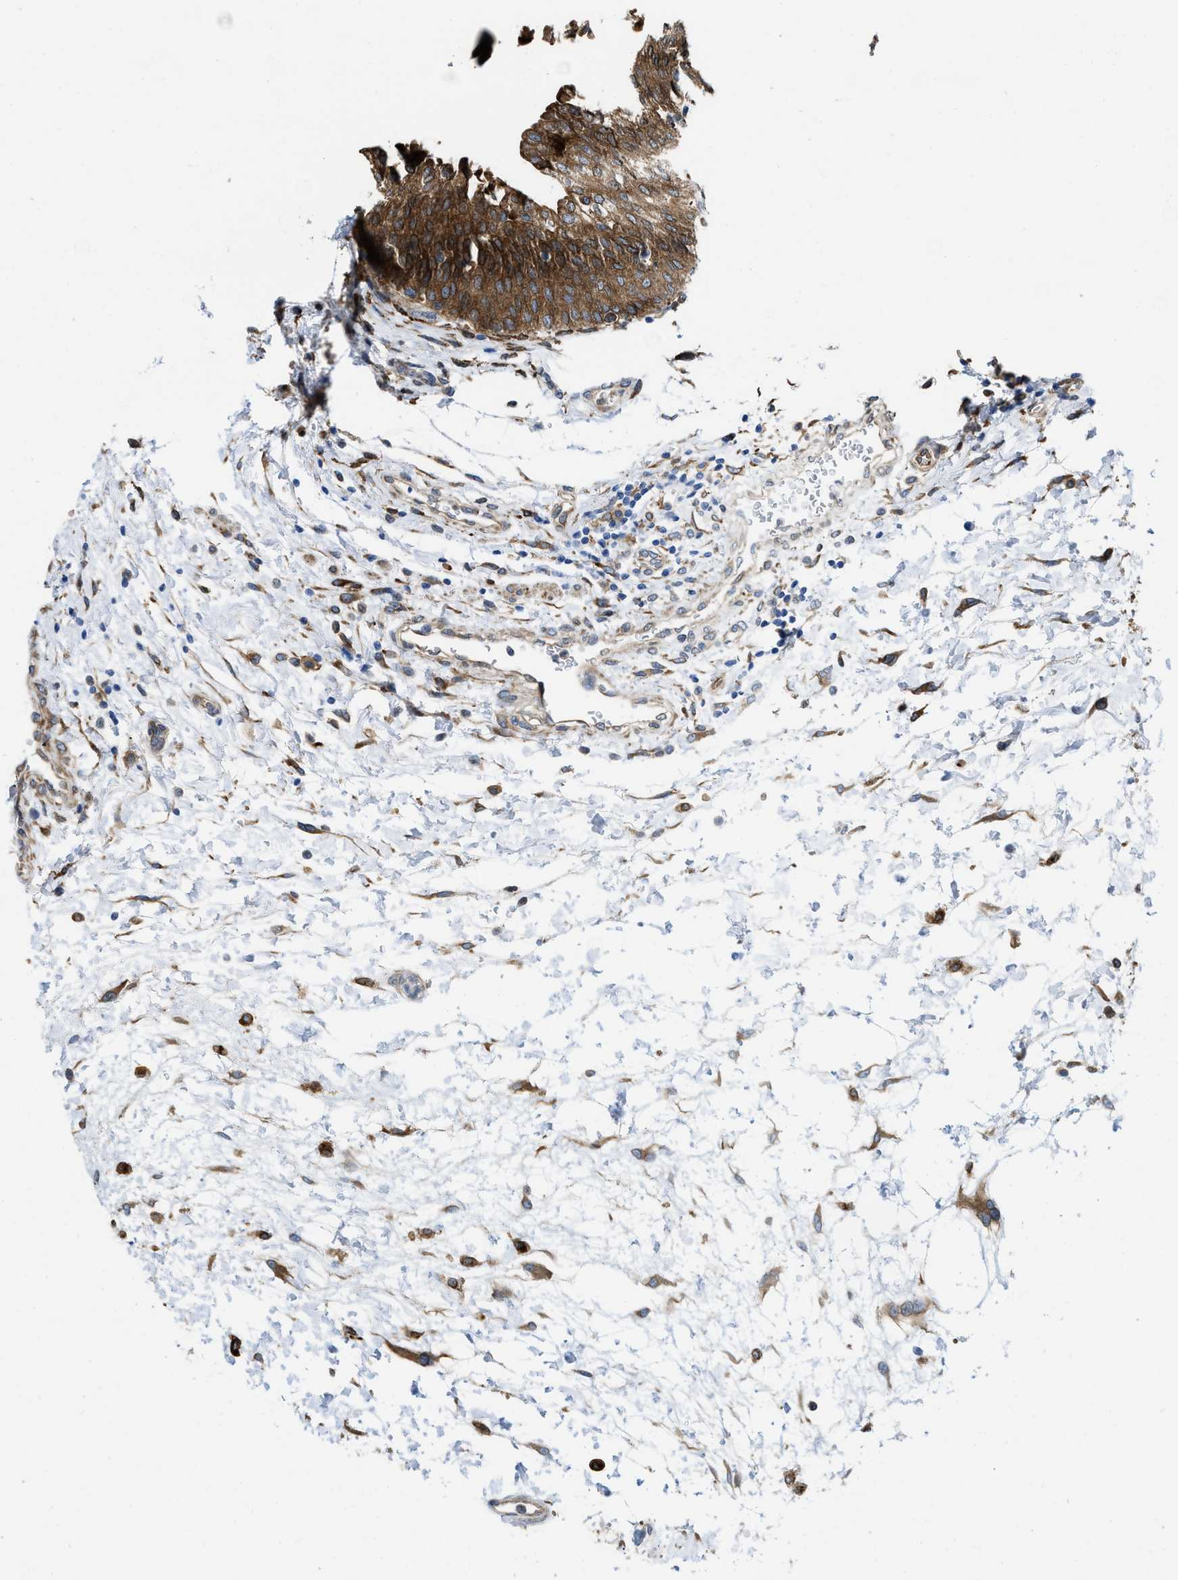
{"staining": {"intensity": "strong", "quantity": ">75%", "location": "cytoplasmic/membranous"}, "tissue": "urinary bladder", "cell_type": "Urothelial cells", "image_type": "normal", "snomed": [{"axis": "morphology", "description": "Normal tissue, NOS"}, {"axis": "topography", "description": "Smooth muscle"}, {"axis": "topography", "description": "Urinary bladder"}], "caption": "Urothelial cells demonstrate strong cytoplasmic/membranous expression in about >75% of cells in benign urinary bladder. (DAB (3,3'-diaminobenzidine) IHC with brightfield microscopy, high magnification).", "gene": "ERLIN2", "patient": {"sex": "male", "age": 35}}